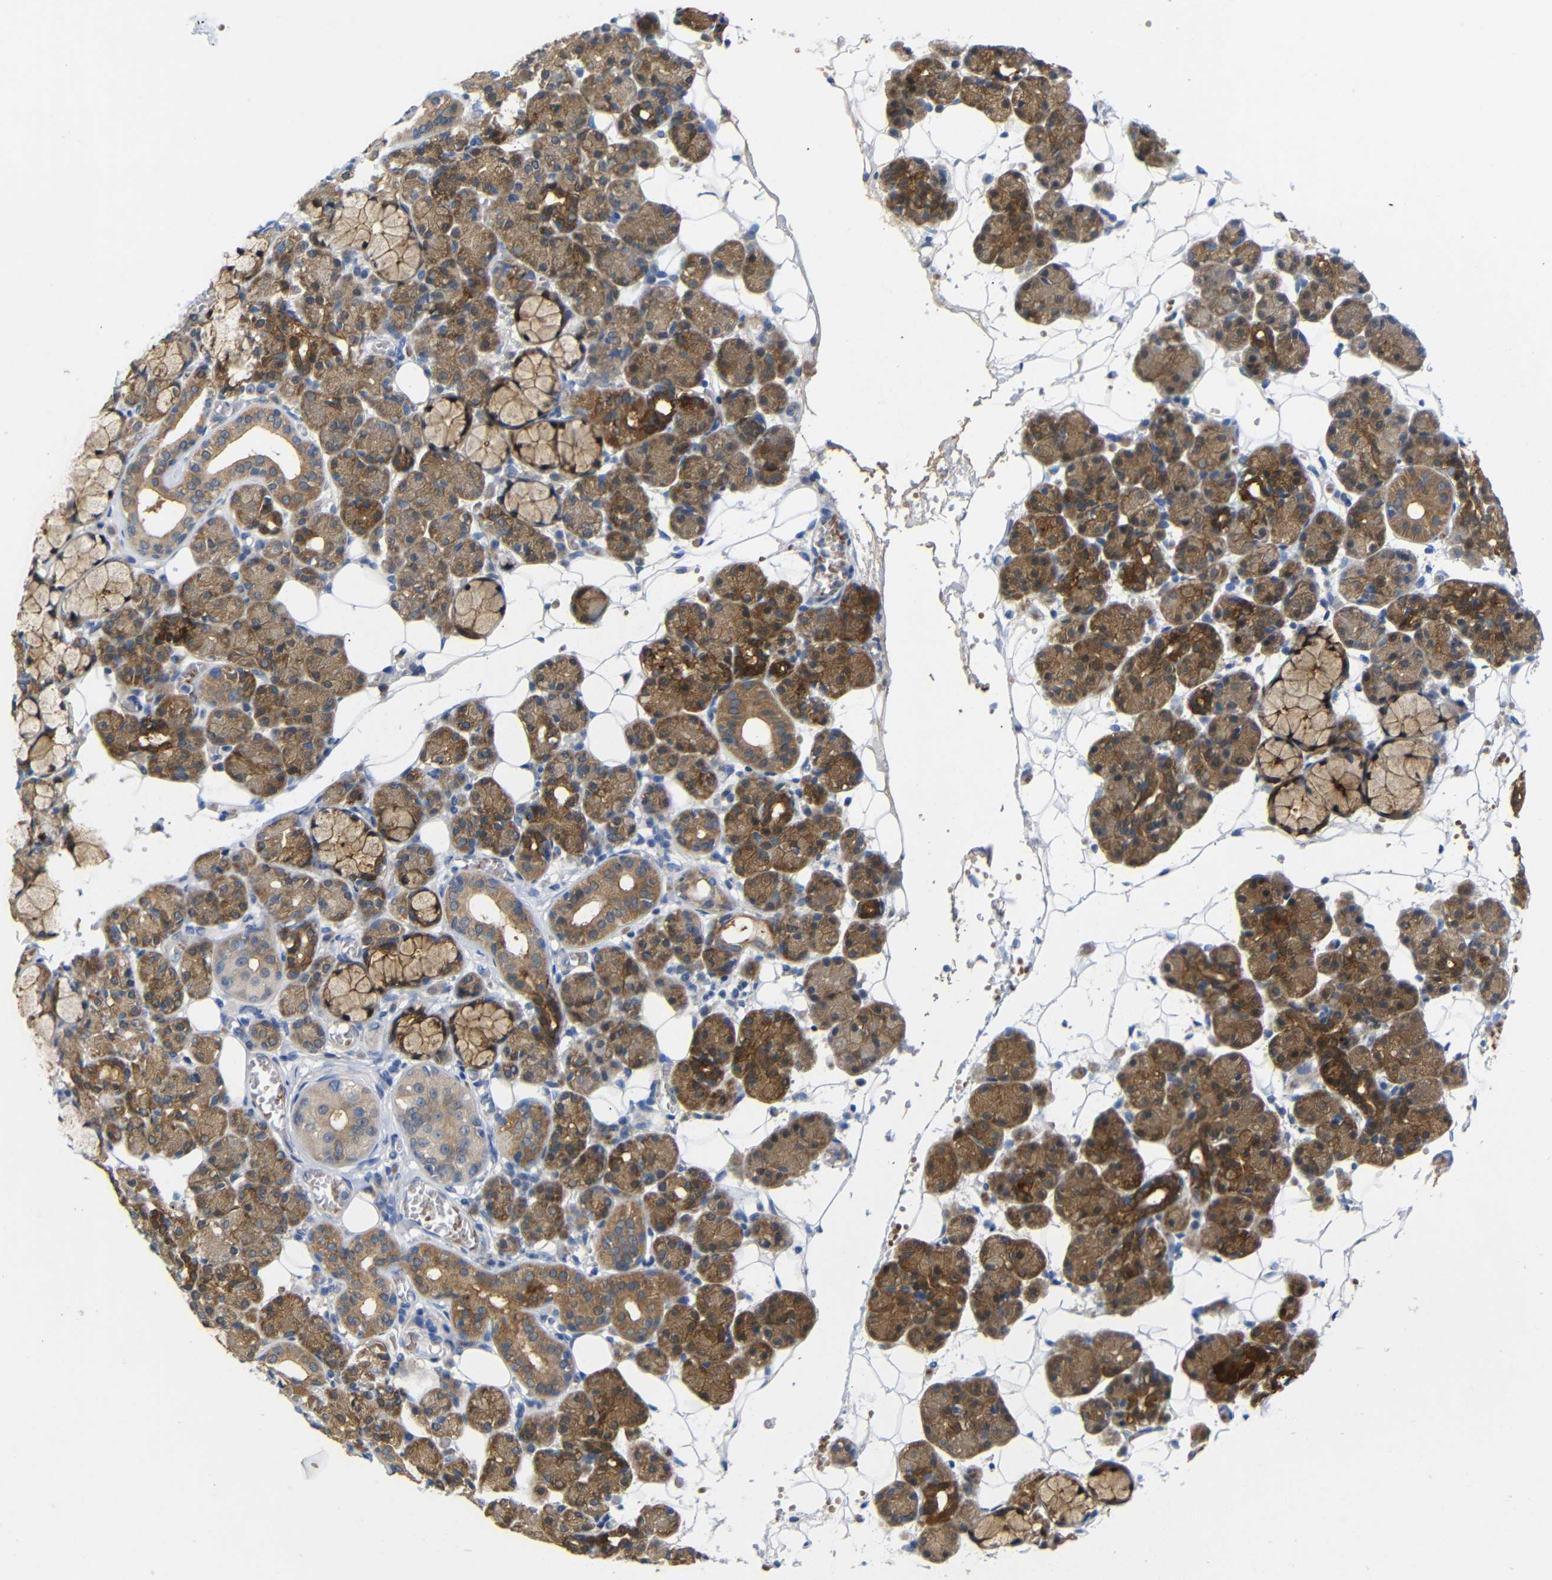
{"staining": {"intensity": "moderate", "quantity": ">75%", "location": "cytoplasmic/membranous"}, "tissue": "salivary gland", "cell_type": "Glandular cells", "image_type": "normal", "snomed": [{"axis": "morphology", "description": "Normal tissue, NOS"}, {"axis": "topography", "description": "Salivary gland"}], "caption": "DAB immunohistochemical staining of unremarkable salivary gland exhibits moderate cytoplasmic/membranous protein positivity in about >75% of glandular cells. The staining was performed using DAB (3,3'-diaminobenzidine) to visualize the protein expression in brown, while the nuclei were stained in blue with hematoxylin (Magnification: 20x).", "gene": "TBC1D32", "patient": {"sex": "male", "age": 63}}